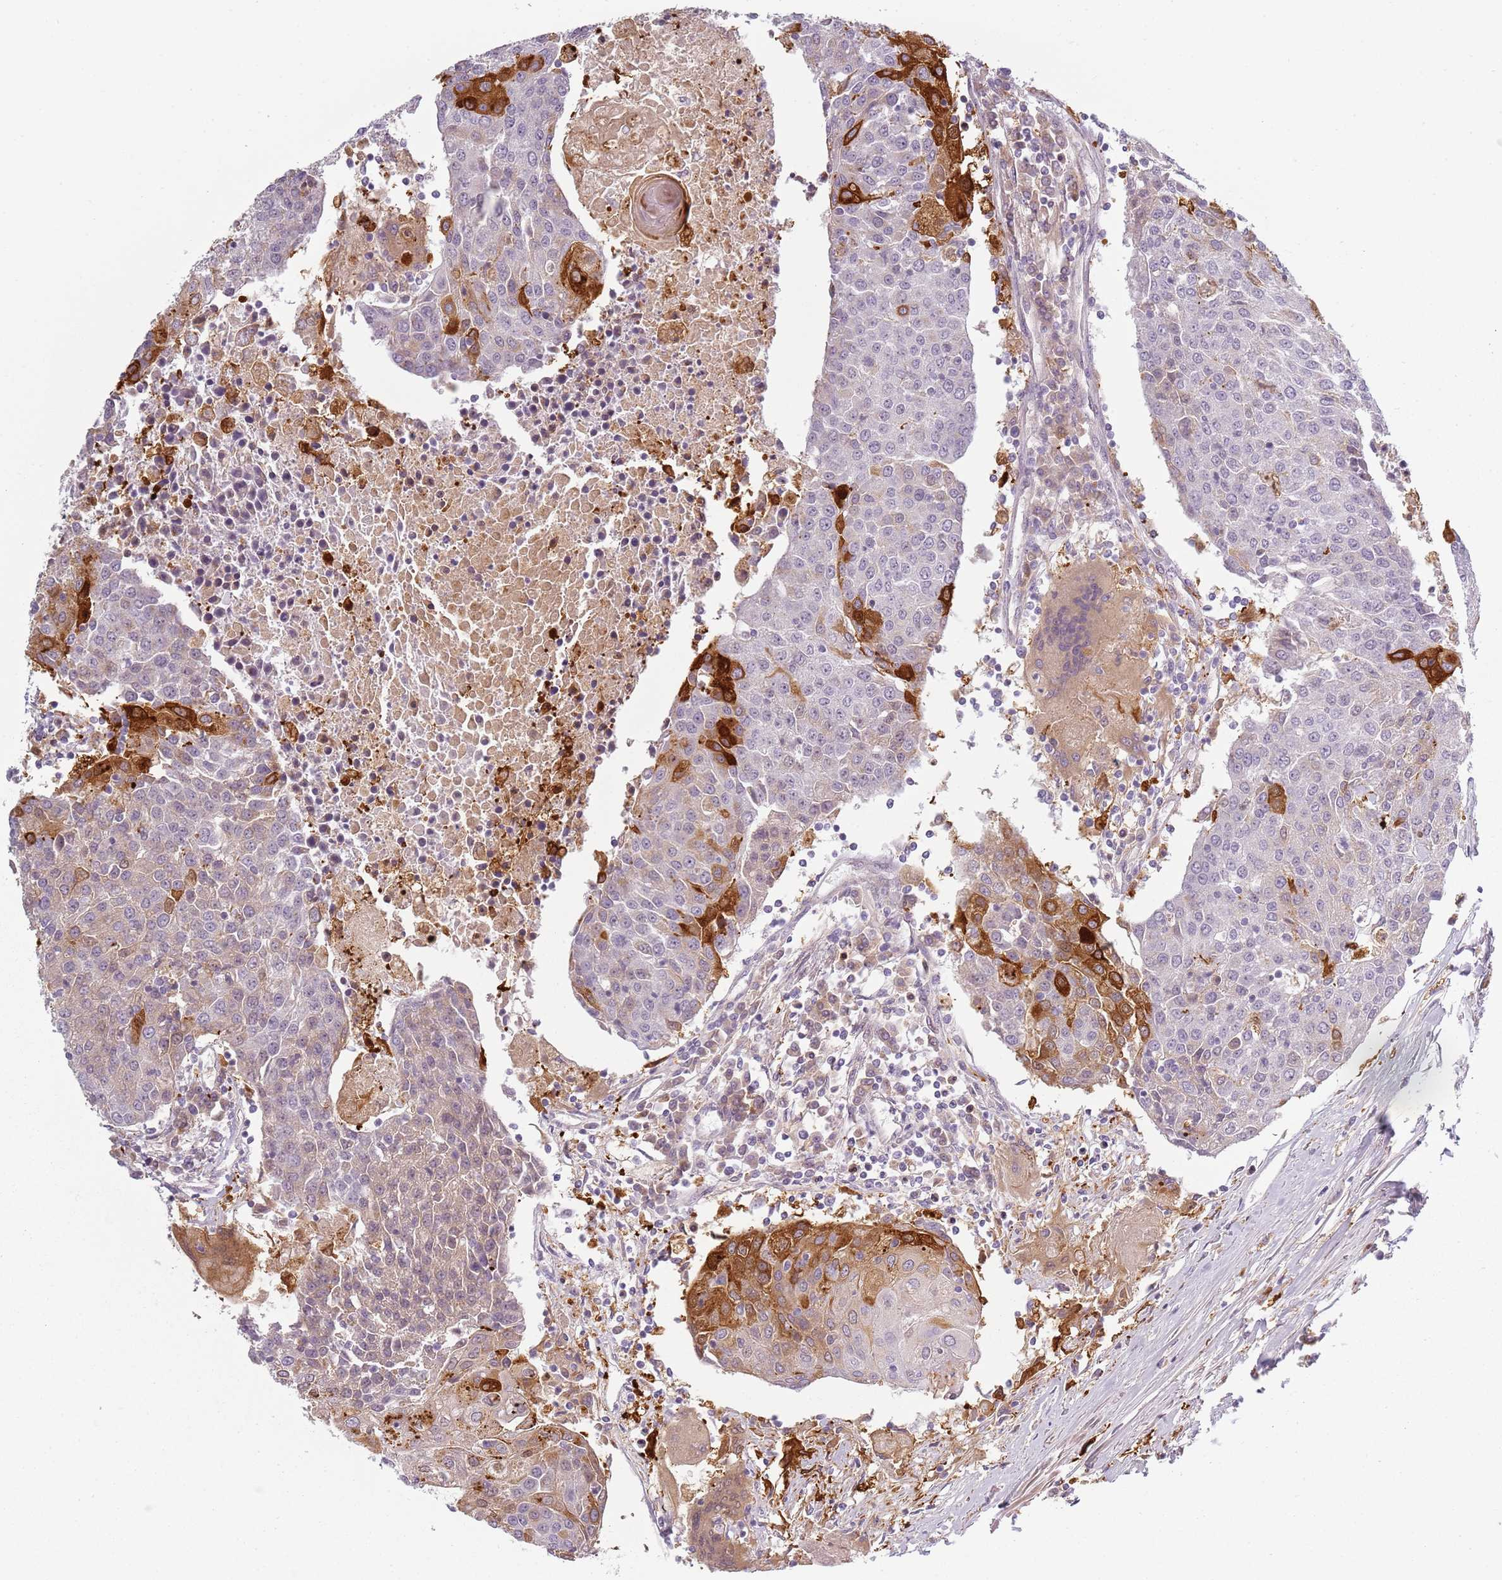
{"staining": {"intensity": "strong", "quantity": "<25%", "location": "cytoplasmic/membranous"}, "tissue": "urothelial cancer", "cell_type": "Tumor cells", "image_type": "cancer", "snomed": [{"axis": "morphology", "description": "Urothelial carcinoma, High grade"}, {"axis": "topography", "description": "Urinary bladder"}], "caption": "Brown immunohistochemical staining in urothelial carcinoma (high-grade) reveals strong cytoplasmic/membranous expression in approximately <25% of tumor cells.", "gene": "CC2D2B", "patient": {"sex": "female", "age": 85}}